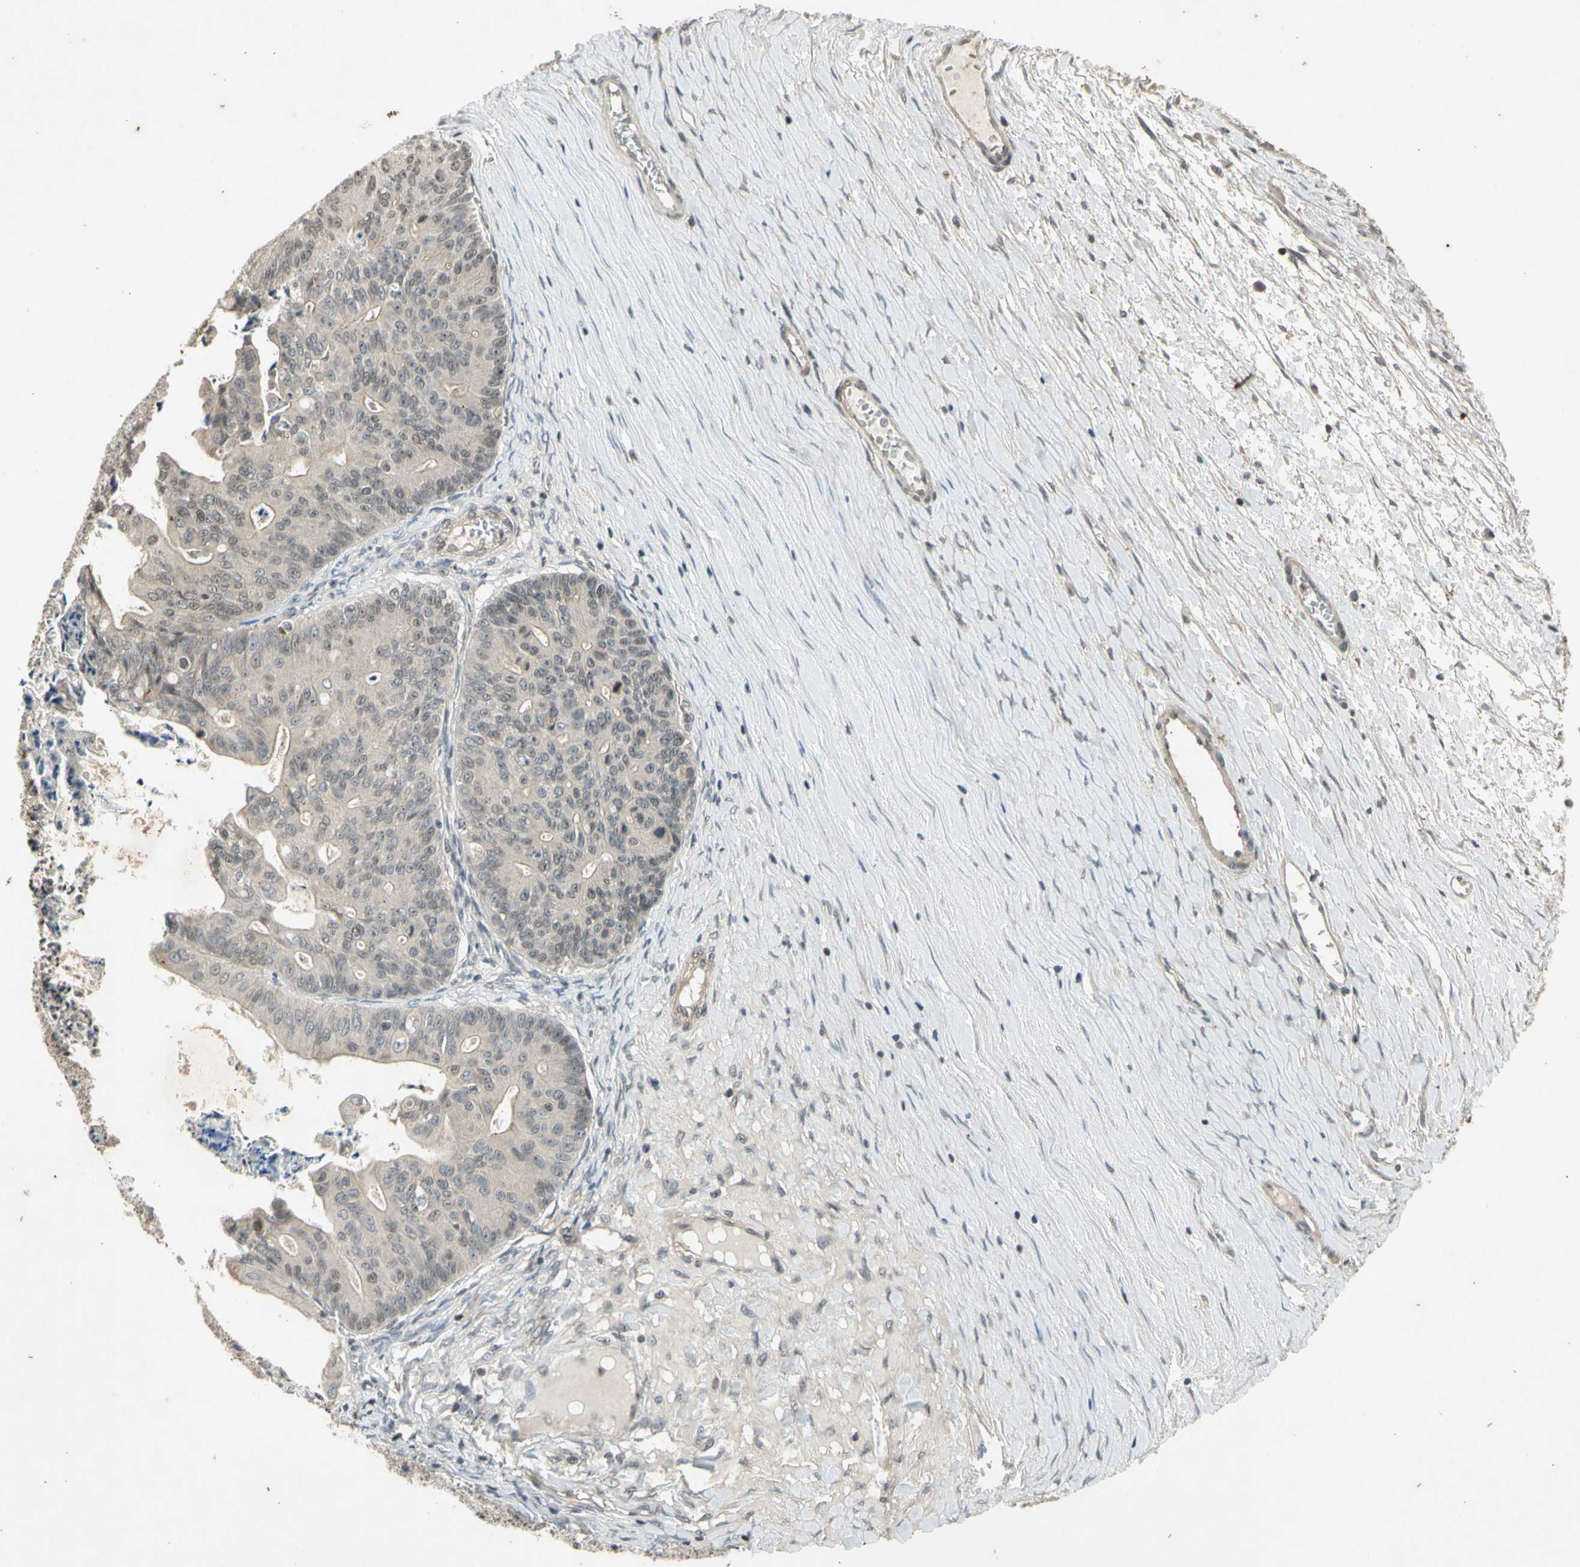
{"staining": {"intensity": "weak", "quantity": ">75%", "location": "cytoplasmic/membranous"}, "tissue": "ovarian cancer", "cell_type": "Tumor cells", "image_type": "cancer", "snomed": [{"axis": "morphology", "description": "Cystadenocarcinoma, mucinous, NOS"}, {"axis": "topography", "description": "Ovary"}], "caption": "Immunohistochemical staining of human mucinous cystadenocarcinoma (ovarian) demonstrates weak cytoplasmic/membranous protein staining in approximately >75% of tumor cells.", "gene": "EFNB2", "patient": {"sex": "female", "age": 37}}